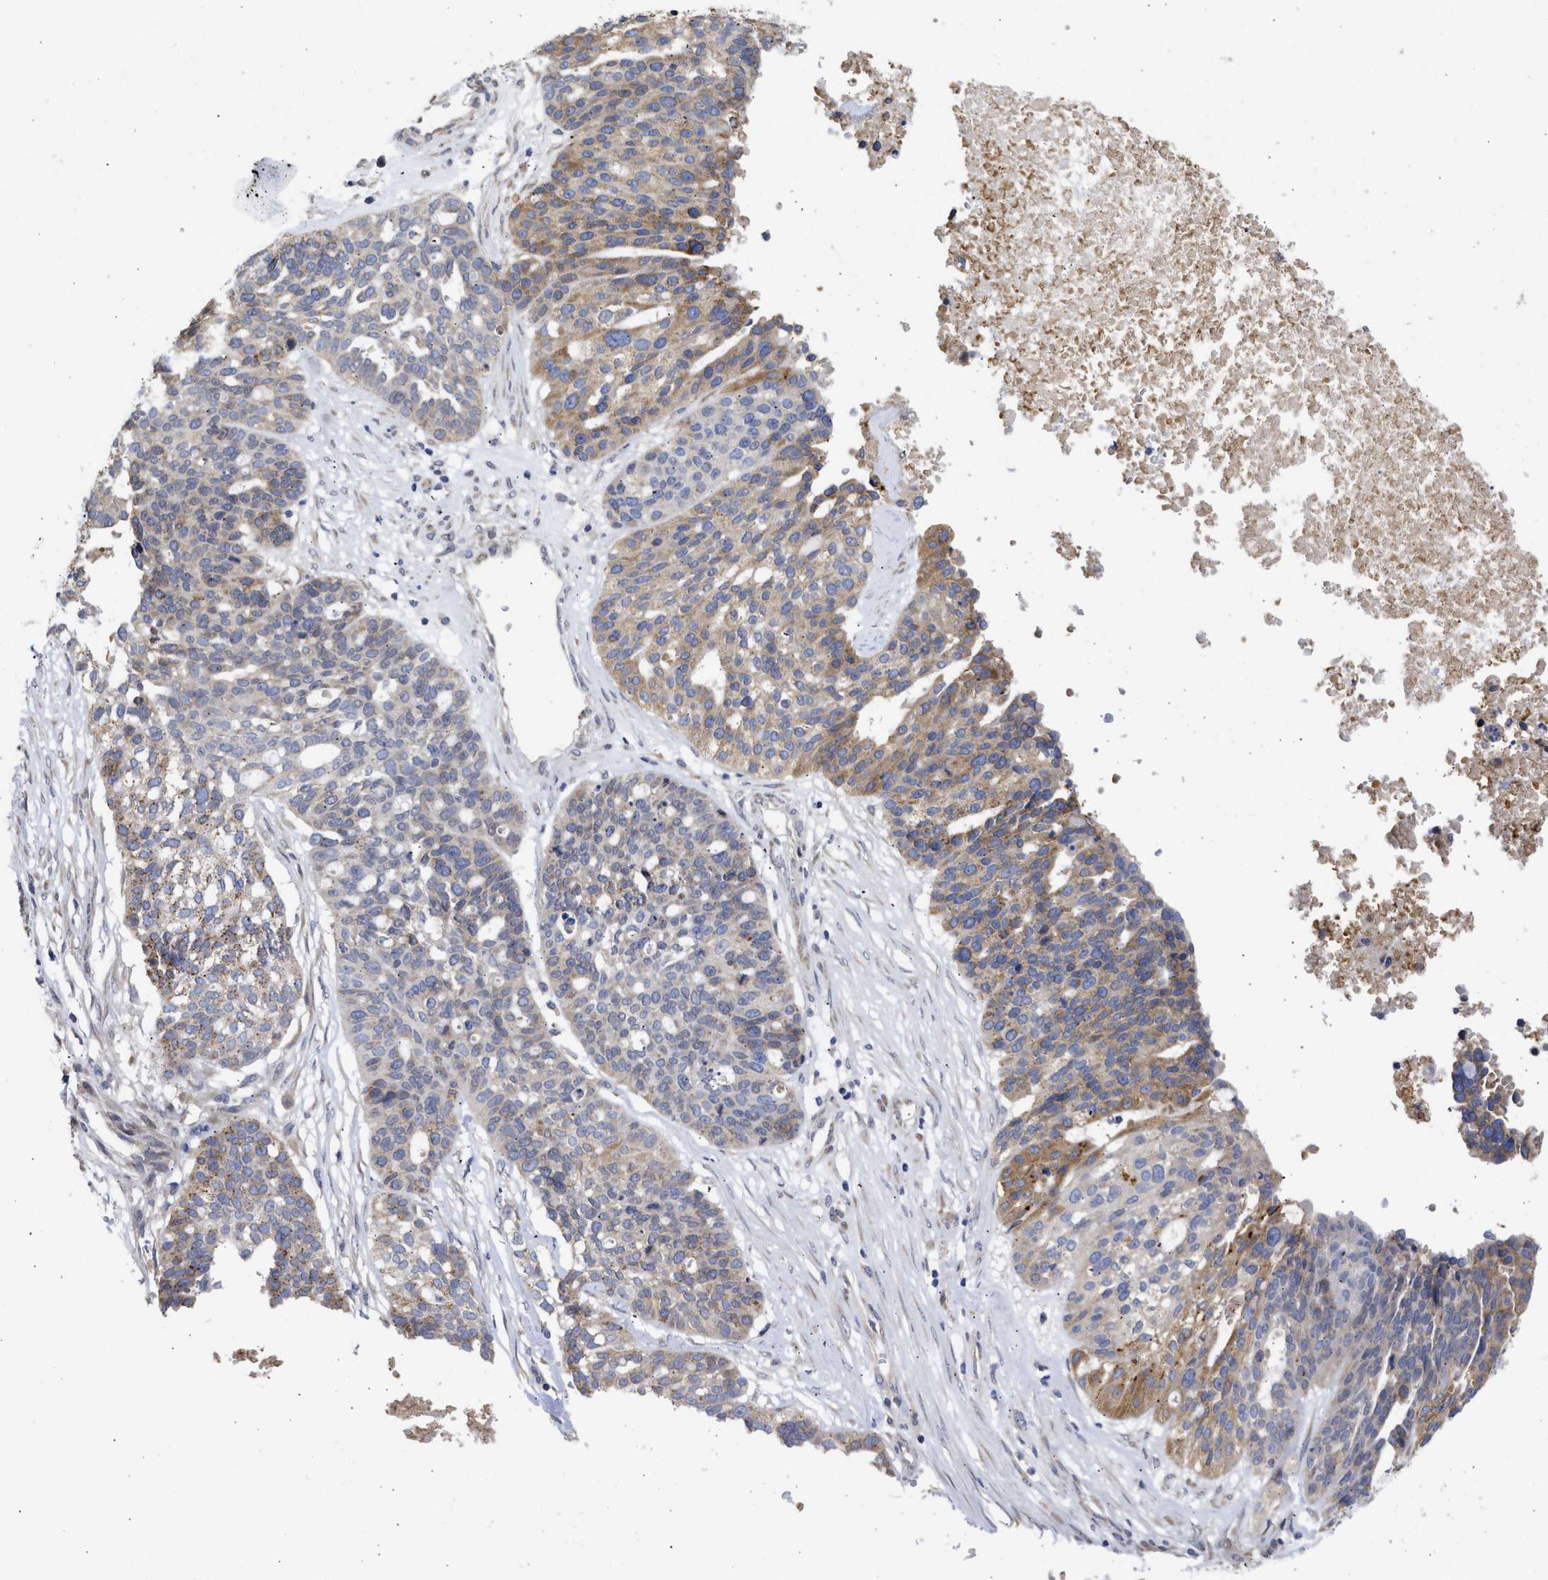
{"staining": {"intensity": "moderate", "quantity": "<25%", "location": "cytoplasmic/membranous"}, "tissue": "ovarian cancer", "cell_type": "Tumor cells", "image_type": "cancer", "snomed": [{"axis": "morphology", "description": "Cystadenocarcinoma, serous, NOS"}, {"axis": "topography", "description": "Ovary"}], "caption": "This photomicrograph reveals immunohistochemistry staining of human ovarian cancer, with low moderate cytoplasmic/membranous expression in approximately <25% of tumor cells.", "gene": "TMED1", "patient": {"sex": "female", "age": 59}}